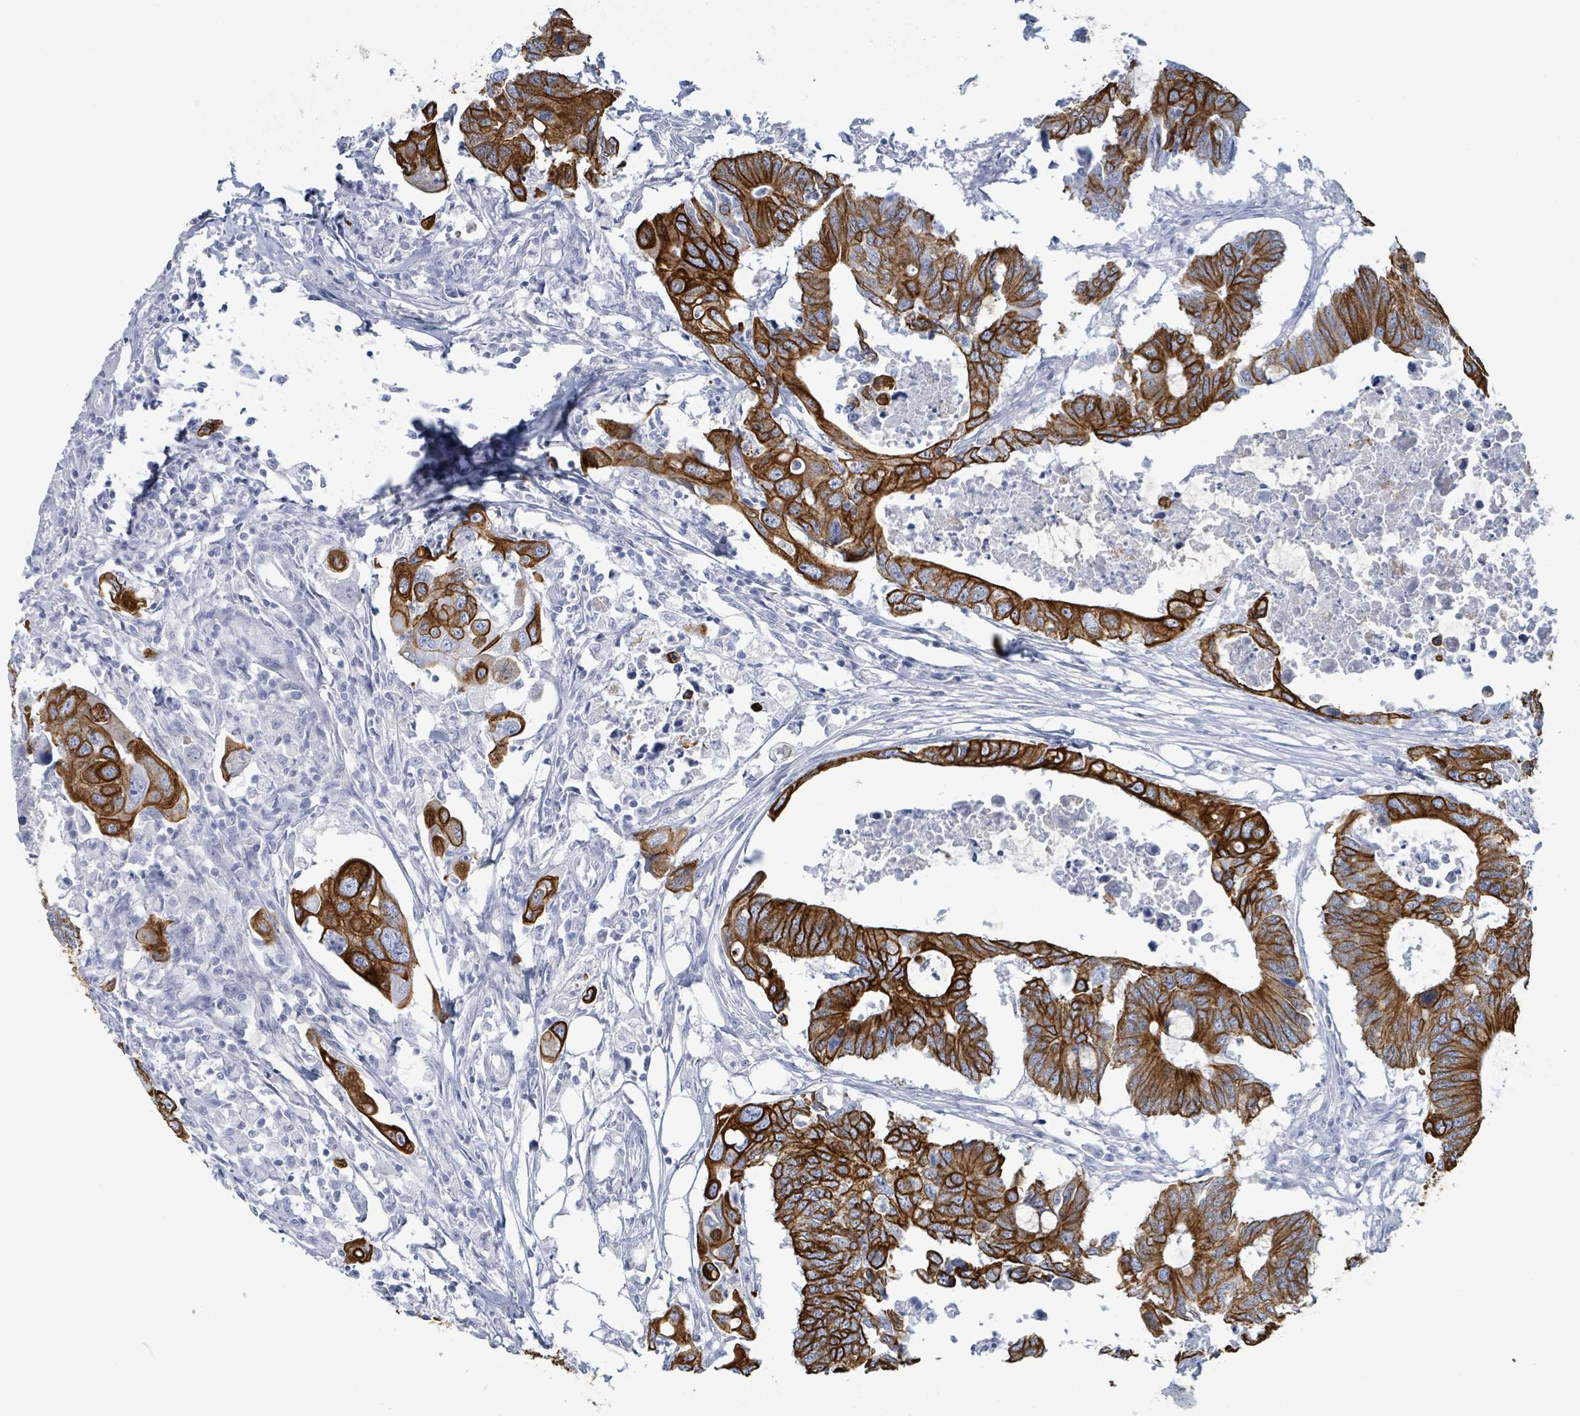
{"staining": {"intensity": "strong", "quantity": ">75%", "location": "cytoplasmic/membranous"}, "tissue": "colorectal cancer", "cell_type": "Tumor cells", "image_type": "cancer", "snomed": [{"axis": "morphology", "description": "Adenocarcinoma, NOS"}, {"axis": "topography", "description": "Colon"}], "caption": "Immunohistochemical staining of colorectal adenocarcinoma demonstrates high levels of strong cytoplasmic/membranous staining in about >75% of tumor cells.", "gene": "KRT8", "patient": {"sex": "male", "age": 71}}